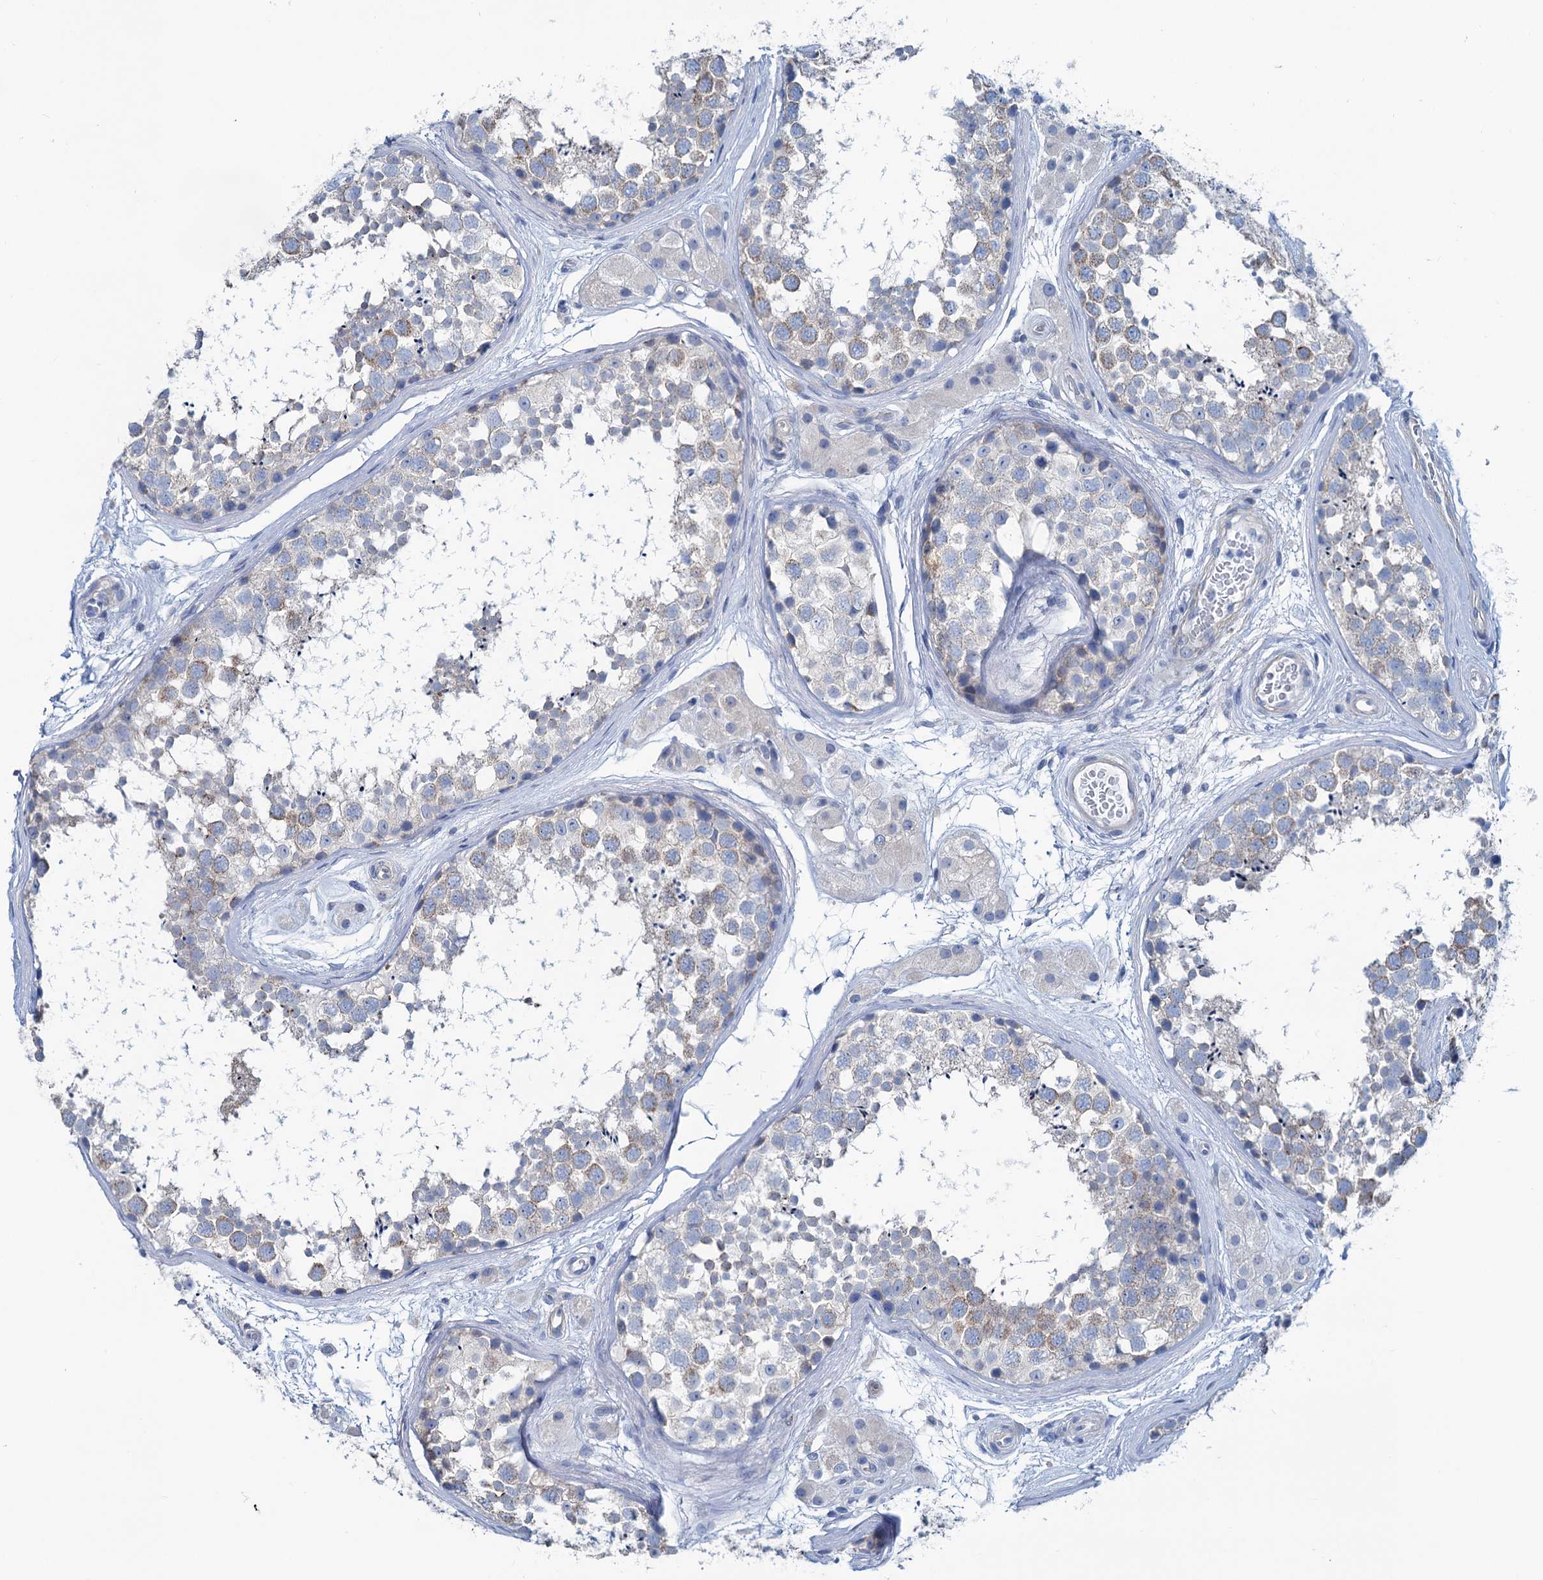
{"staining": {"intensity": "weak", "quantity": "<25%", "location": "cytoplasmic/membranous"}, "tissue": "testis", "cell_type": "Cells in seminiferous ducts", "image_type": "normal", "snomed": [{"axis": "morphology", "description": "Normal tissue, NOS"}, {"axis": "topography", "description": "Testis"}], "caption": "Photomicrograph shows no significant protein positivity in cells in seminiferous ducts of unremarkable testis.", "gene": "SLC1A3", "patient": {"sex": "male", "age": 56}}